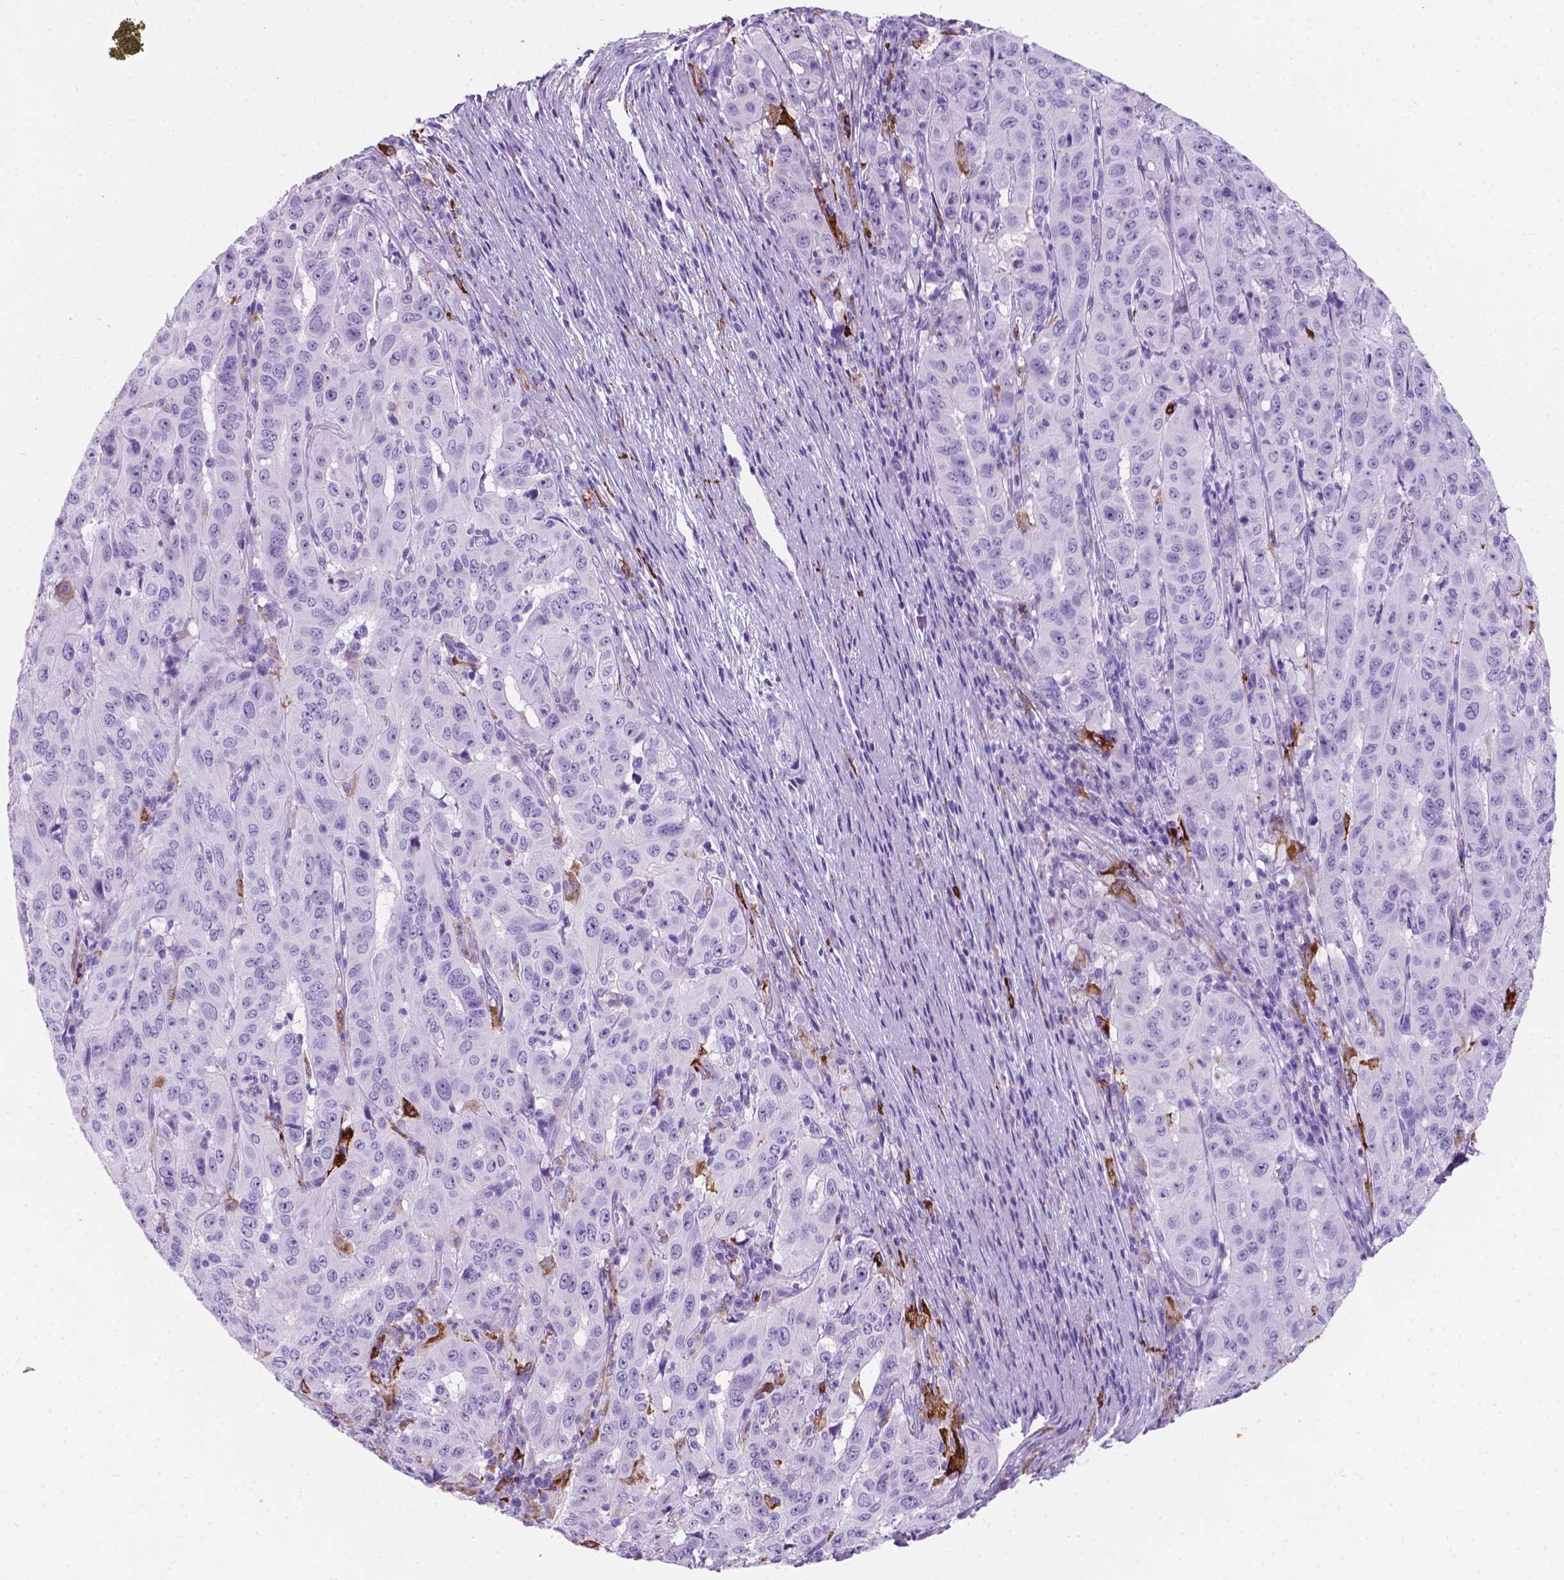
{"staining": {"intensity": "negative", "quantity": "none", "location": "none"}, "tissue": "pancreatic cancer", "cell_type": "Tumor cells", "image_type": "cancer", "snomed": [{"axis": "morphology", "description": "Adenocarcinoma, NOS"}, {"axis": "topography", "description": "Pancreas"}], "caption": "High magnification brightfield microscopy of adenocarcinoma (pancreatic) stained with DAB (brown) and counterstained with hematoxylin (blue): tumor cells show no significant expression.", "gene": "MACF1", "patient": {"sex": "male", "age": 63}}